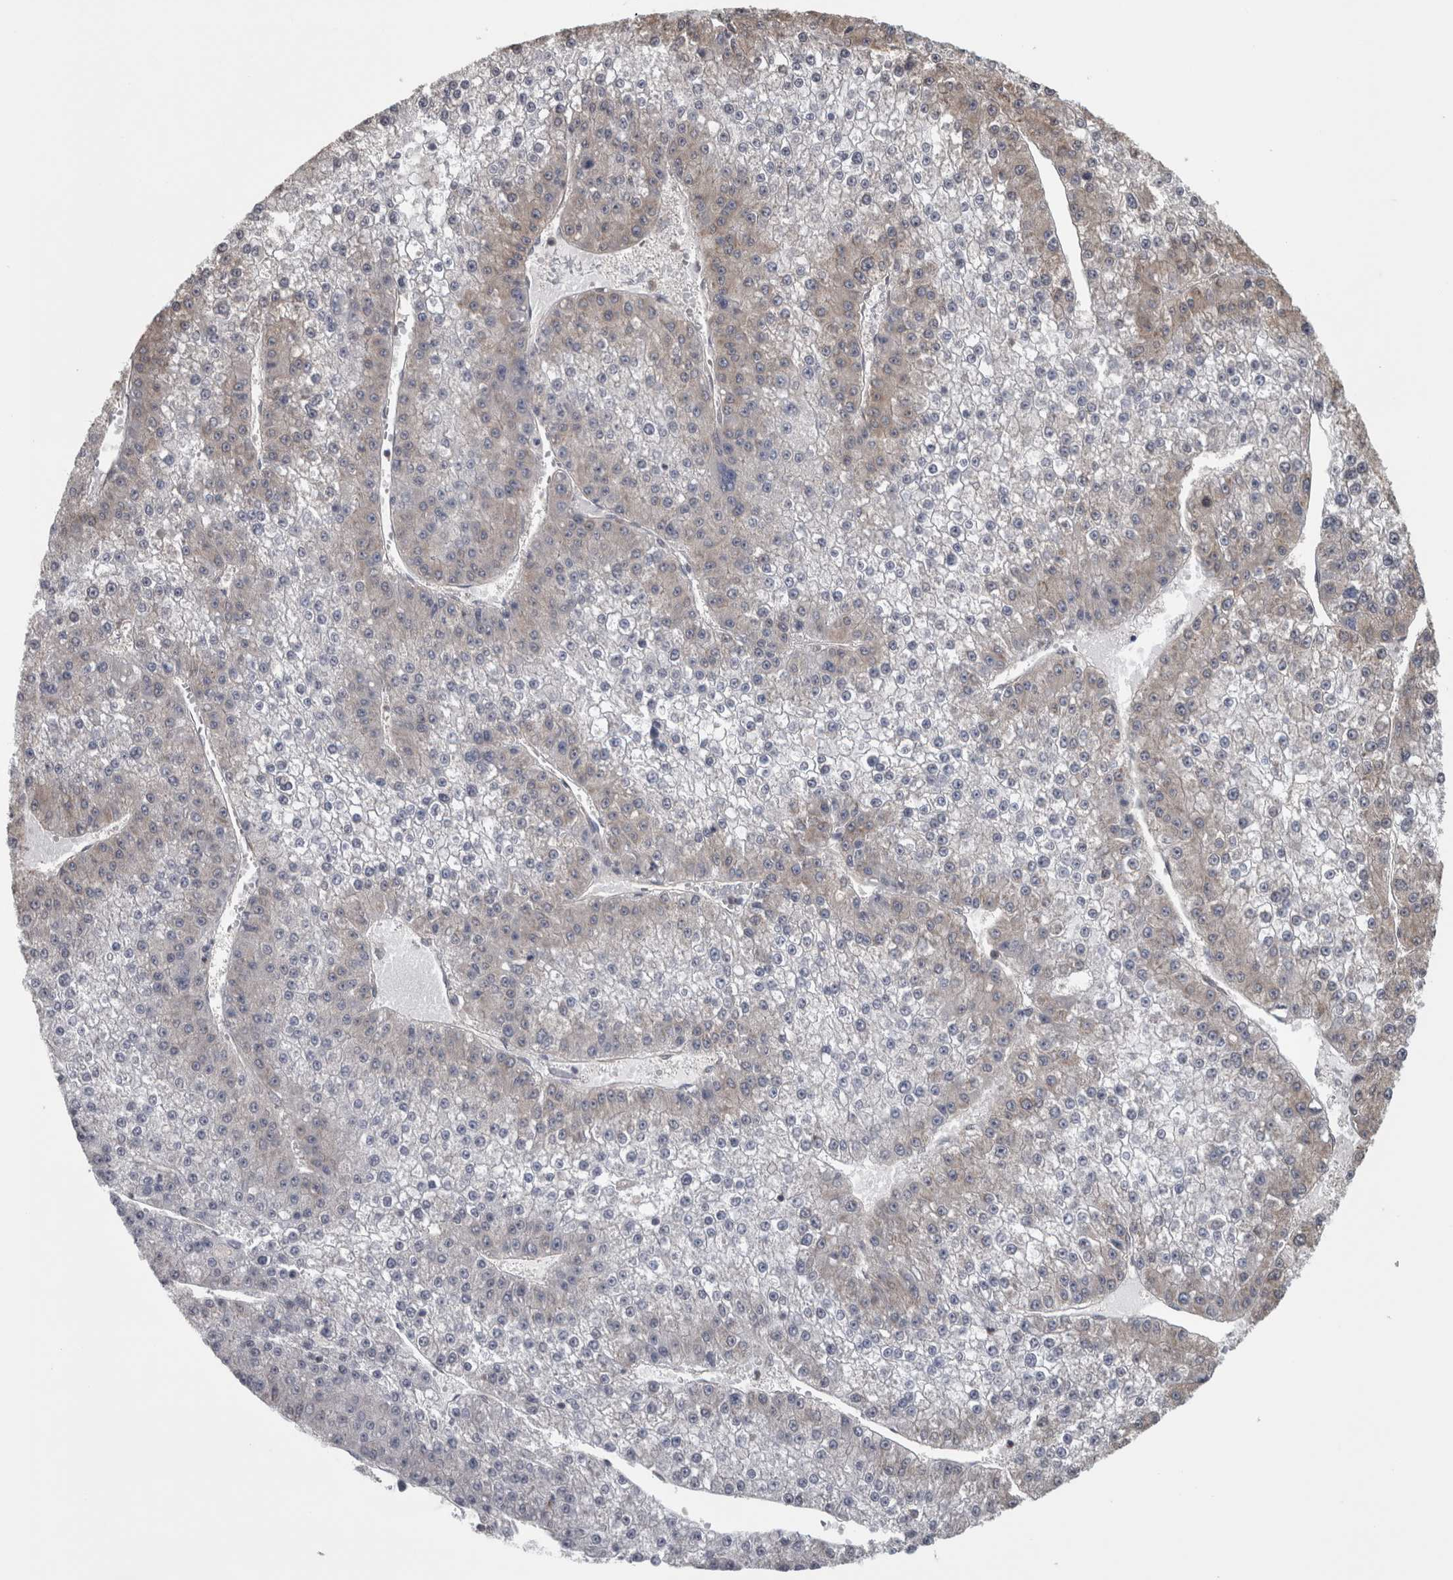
{"staining": {"intensity": "negative", "quantity": "none", "location": "none"}, "tissue": "liver cancer", "cell_type": "Tumor cells", "image_type": "cancer", "snomed": [{"axis": "morphology", "description": "Carcinoma, Hepatocellular, NOS"}, {"axis": "topography", "description": "Liver"}], "caption": "Human liver cancer stained for a protein using immunohistochemistry (IHC) displays no staining in tumor cells.", "gene": "ATXN2", "patient": {"sex": "female", "age": 73}}